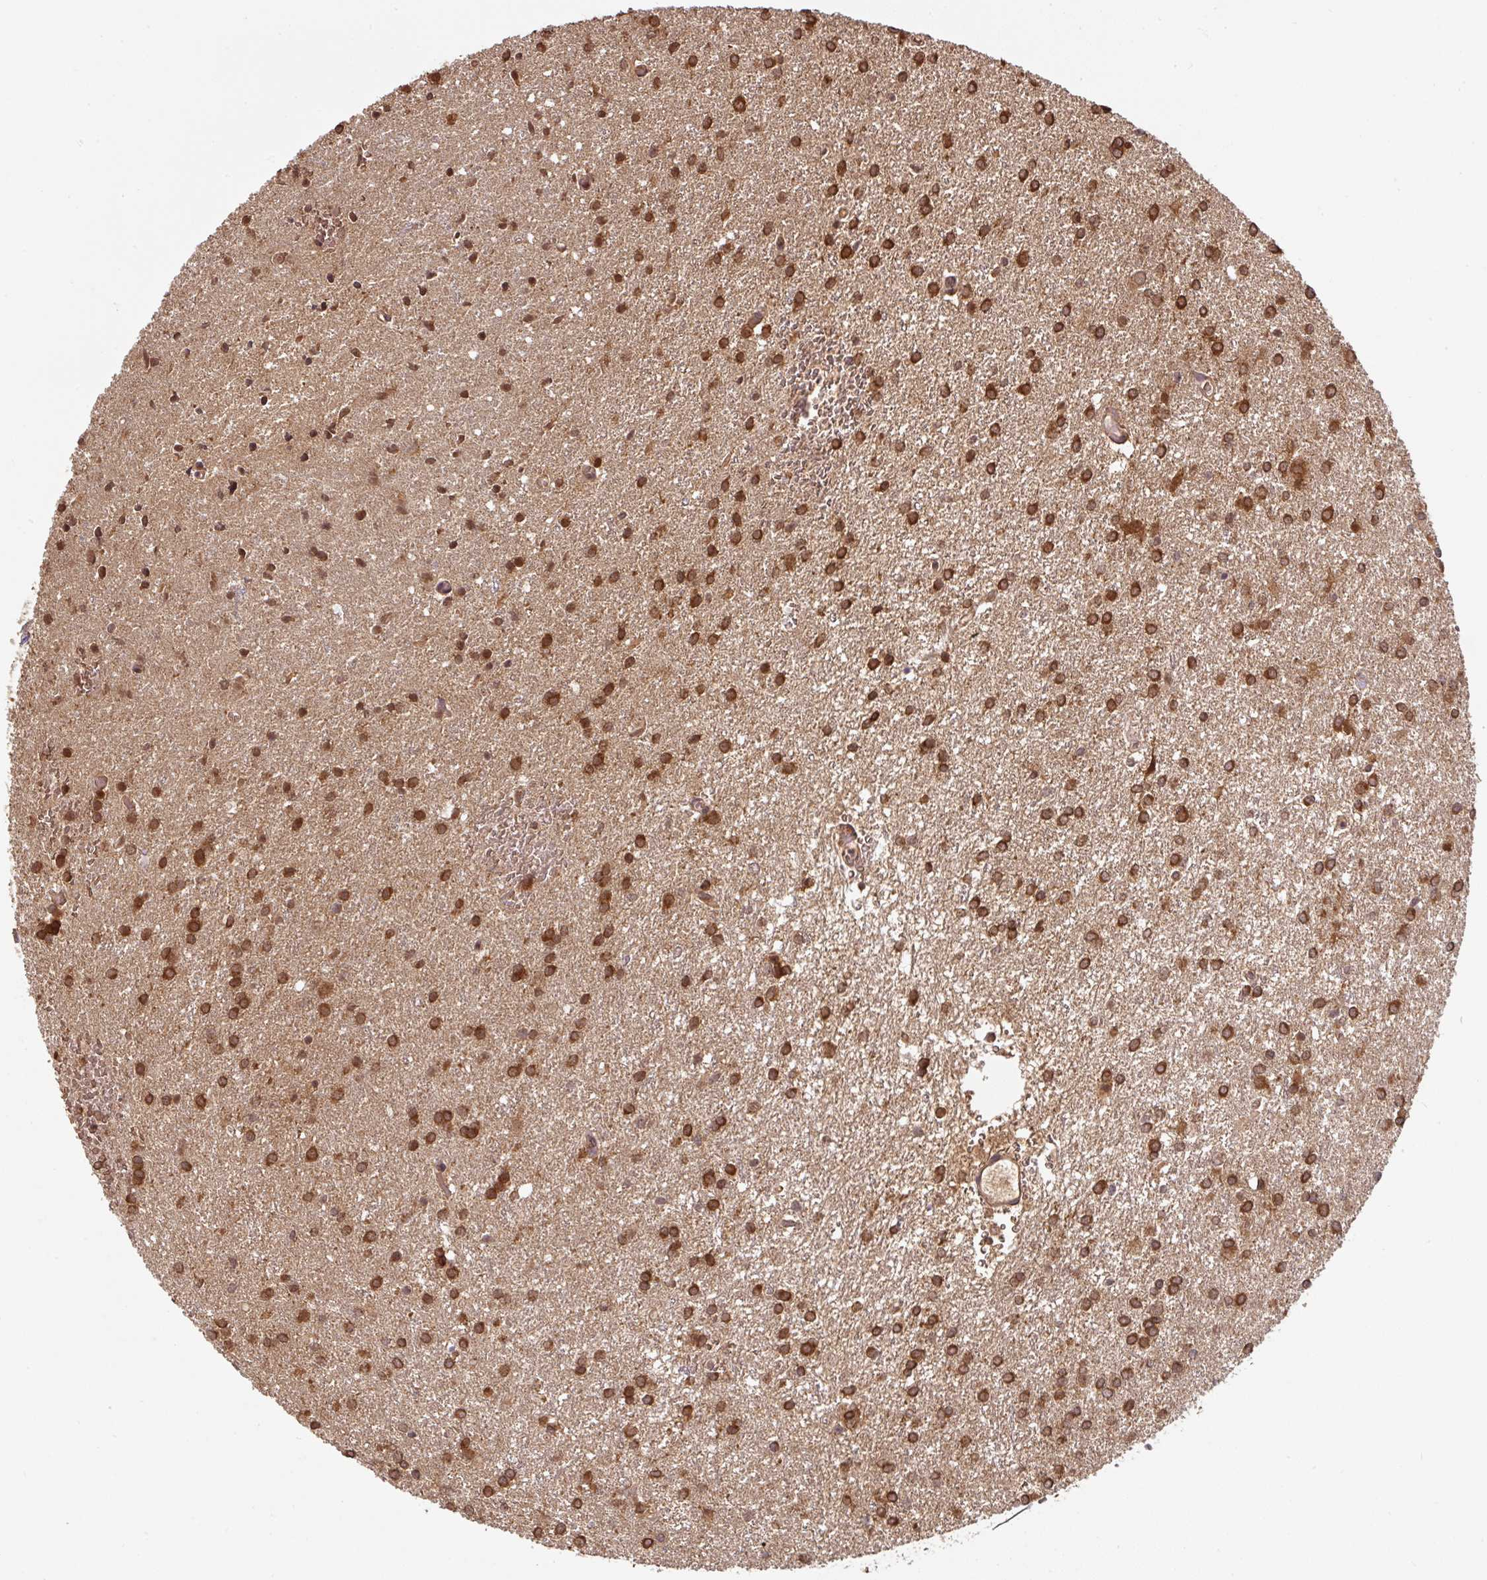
{"staining": {"intensity": "strong", "quantity": ">75%", "location": "cytoplasmic/membranous"}, "tissue": "glioma", "cell_type": "Tumor cells", "image_type": "cancer", "snomed": [{"axis": "morphology", "description": "Glioma, malignant, High grade"}, {"axis": "topography", "description": "Brain"}], "caption": "High-grade glioma (malignant) stained with a protein marker shows strong staining in tumor cells.", "gene": "ST13", "patient": {"sex": "female", "age": 50}}